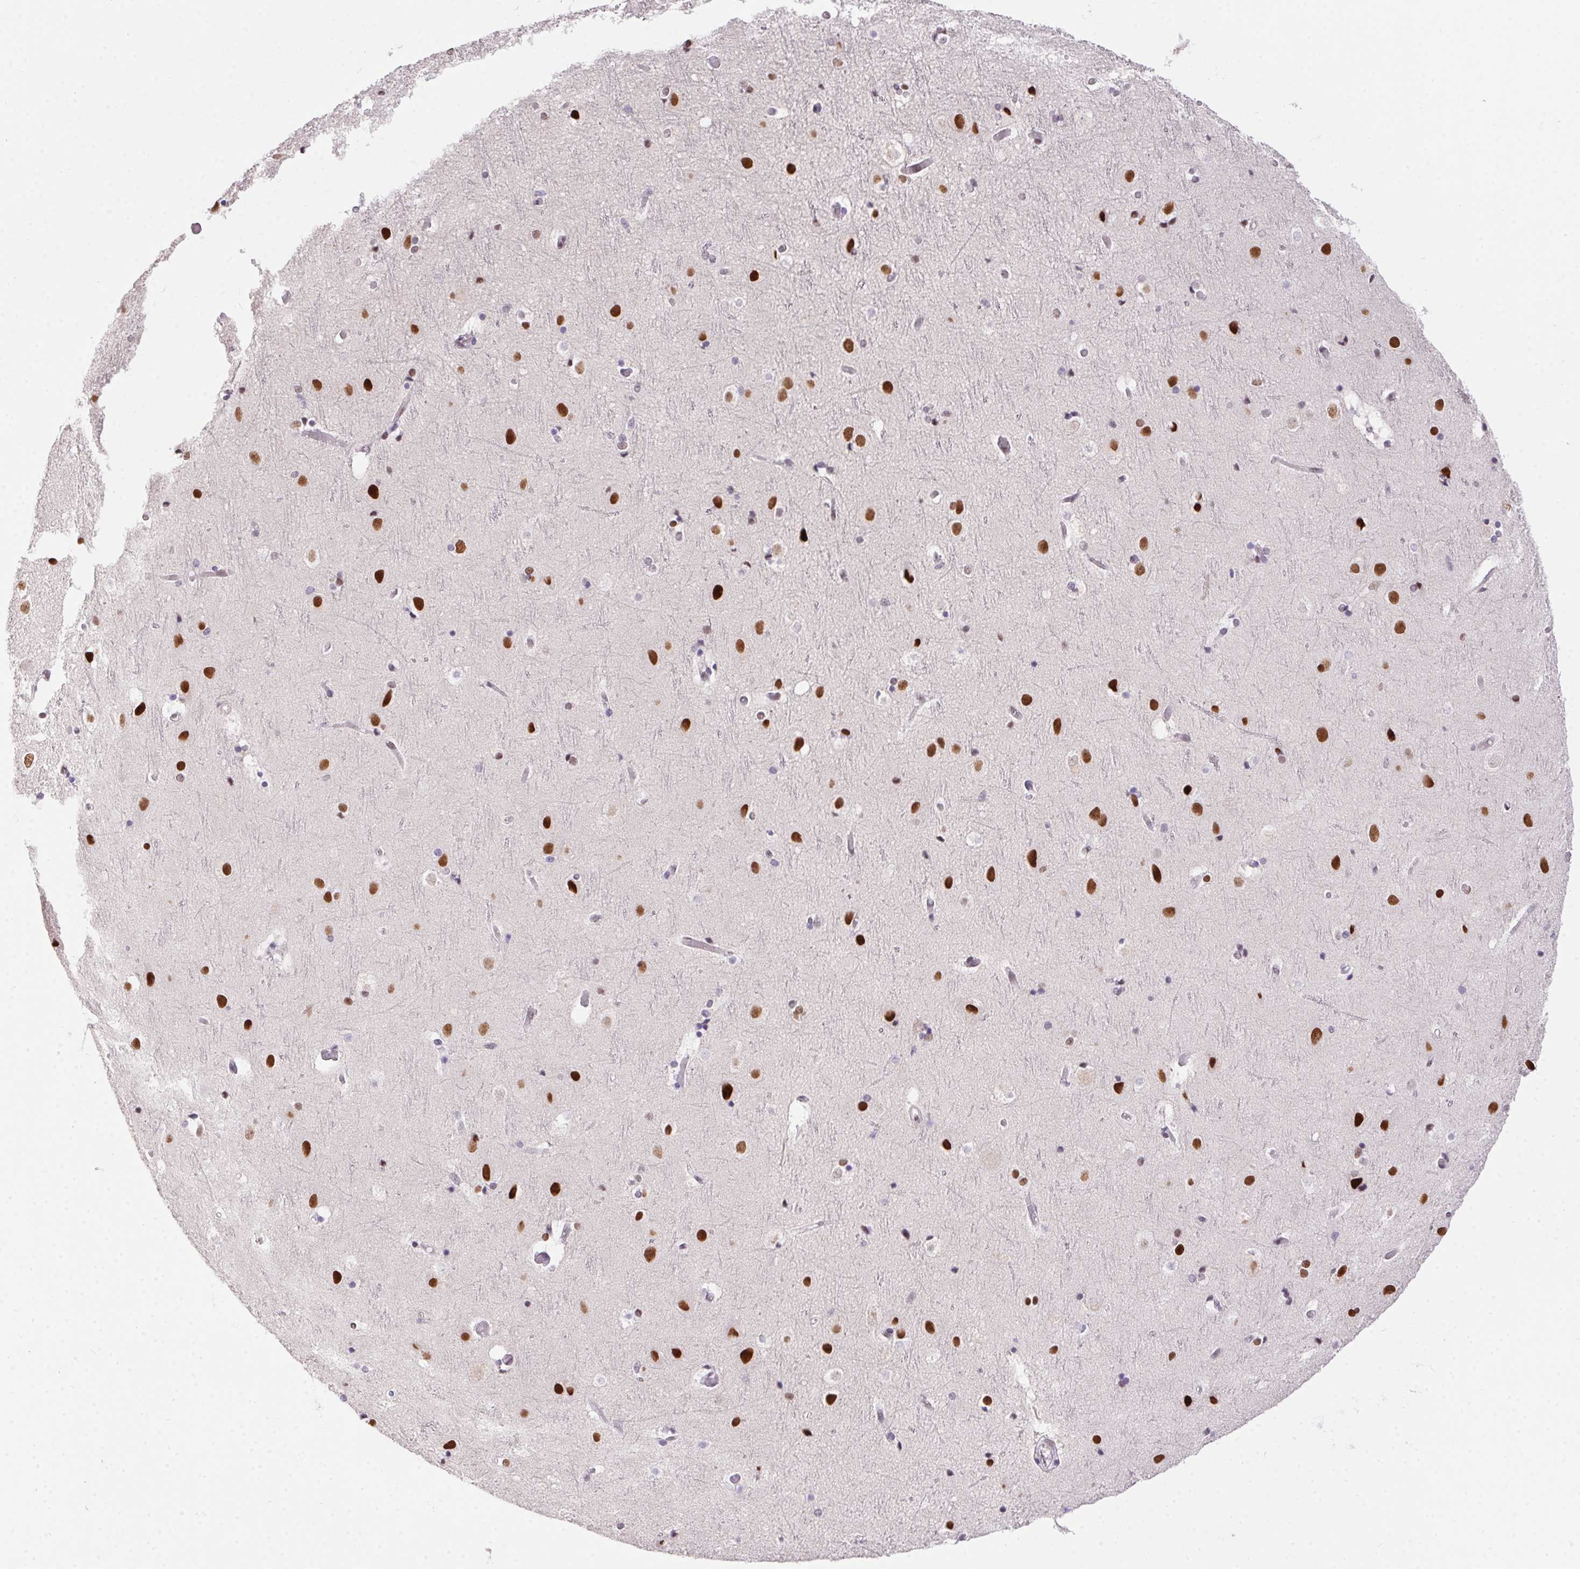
{"staining": {"intensity": "moderate", "quantity": "25%-75%", "location": "nuclear"}, "tissue": "cerebral cortex", "cell_type": "Endothelial cells", "image_type": "normal", "snomed": [{"axis": "morphology", "description": "Normal tissue, NOS"}, {"axis": "topography", "description": "Cerebral cortex"}], "caption": "Cerebral cortex stained with a protein marker demonstrates moderate staining in endothelial cells.", "gene": "SP9", "patient": {"sex": "female", "age": 52}}